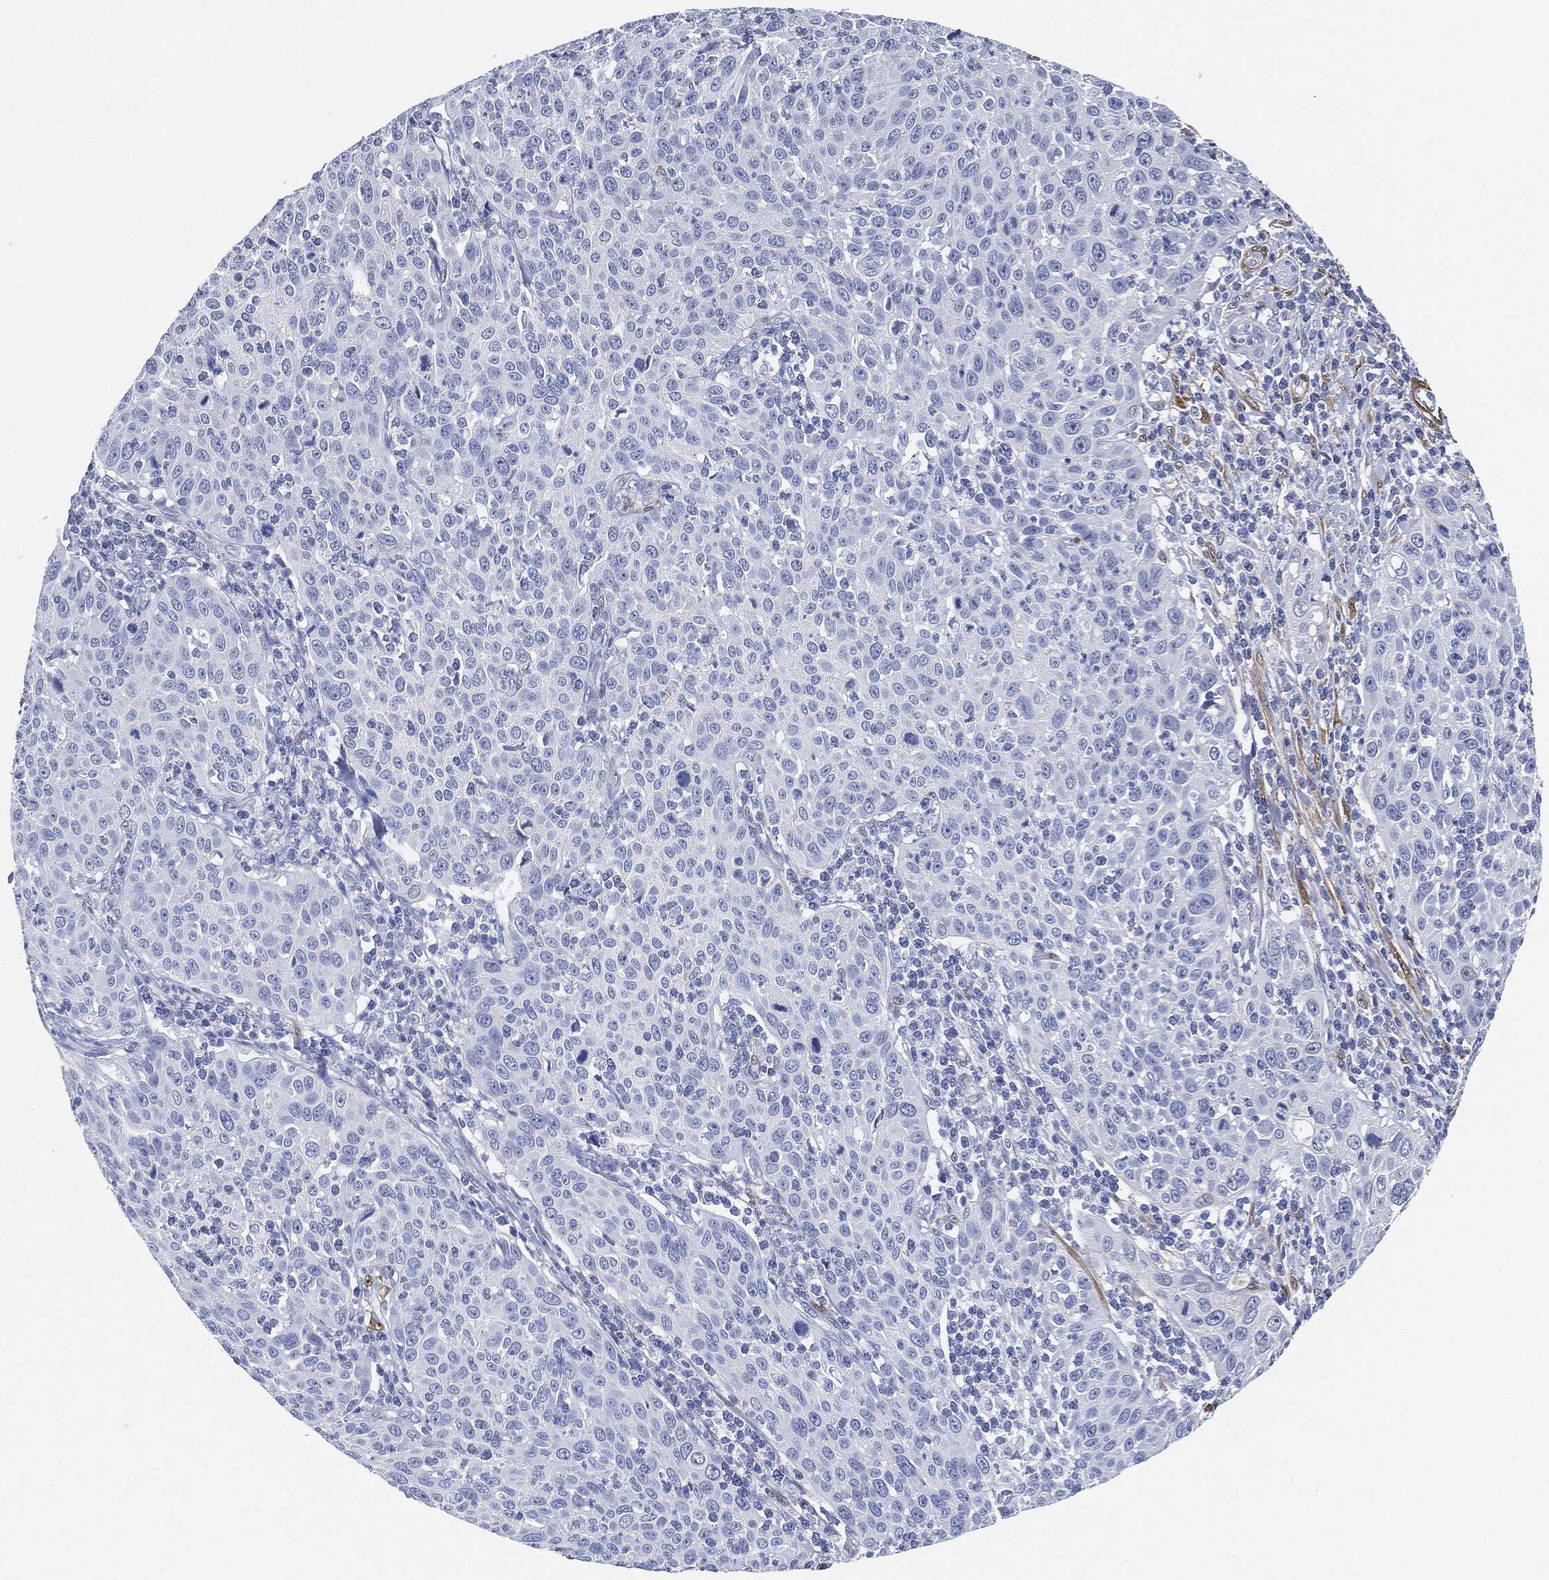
{"staining": {"intensity": "negative", "quantity": "none", "location": "none"}, "tissue": "cervical cancer", "cell_type": "Tumor cells", "image_type": "cancer", "snomed": [{"axis": "morphology", "description": "Squamous cell carcinoma, NOS"}, {"axis": "topography", "description": "Cervix"}], "caption": "IHC image of neoplastic tissue: cervical cancer (squamous cell carcinoma) stained with DAB (3,3'-diaminobenzidine) reveals no significant protein staining in tumor cells.", "gene": "TAGLN", "patient": {"sex": "female", "age": 26}}